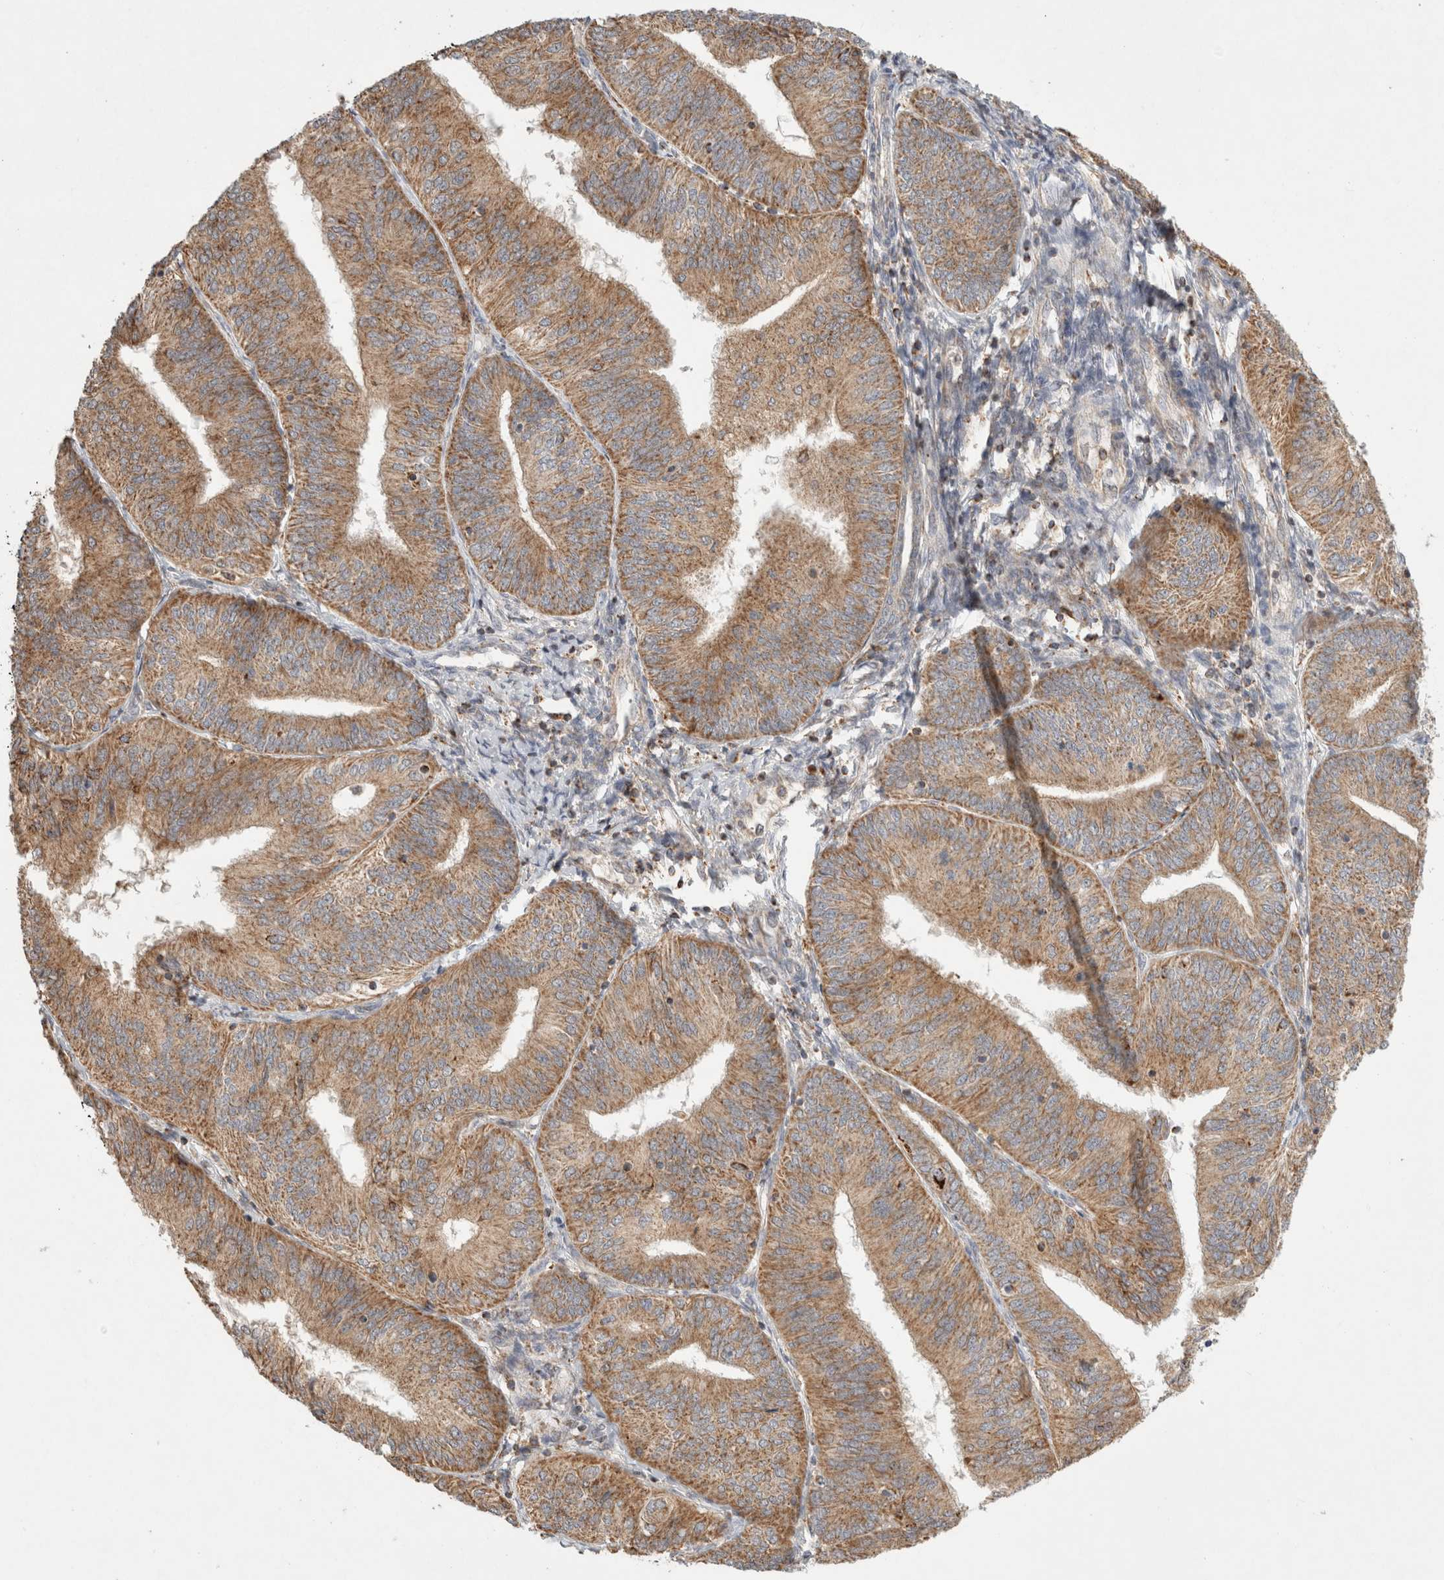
{"staining": {"intensity": "moderate", "quantity": ">75%", "location": "cytoplasmic/membranous"}, "tissue": "endometrial cancer", "cell_type": "Tumor cells", "image_type": "cancer", "snomed": [{"axis": "morphology", "description": "Adenocarcinoma, NOS"}, {"axis": "topography", "description": "Endometrium"}], "caption": "Endometrial cancer was stained to show a protein in brown. There is medium levels of moderate cytoplasmic/membranous staining in approximately >75% of tumor cells.", "gene": "HROB", "patient": {"sex": "female", "age": 58}}